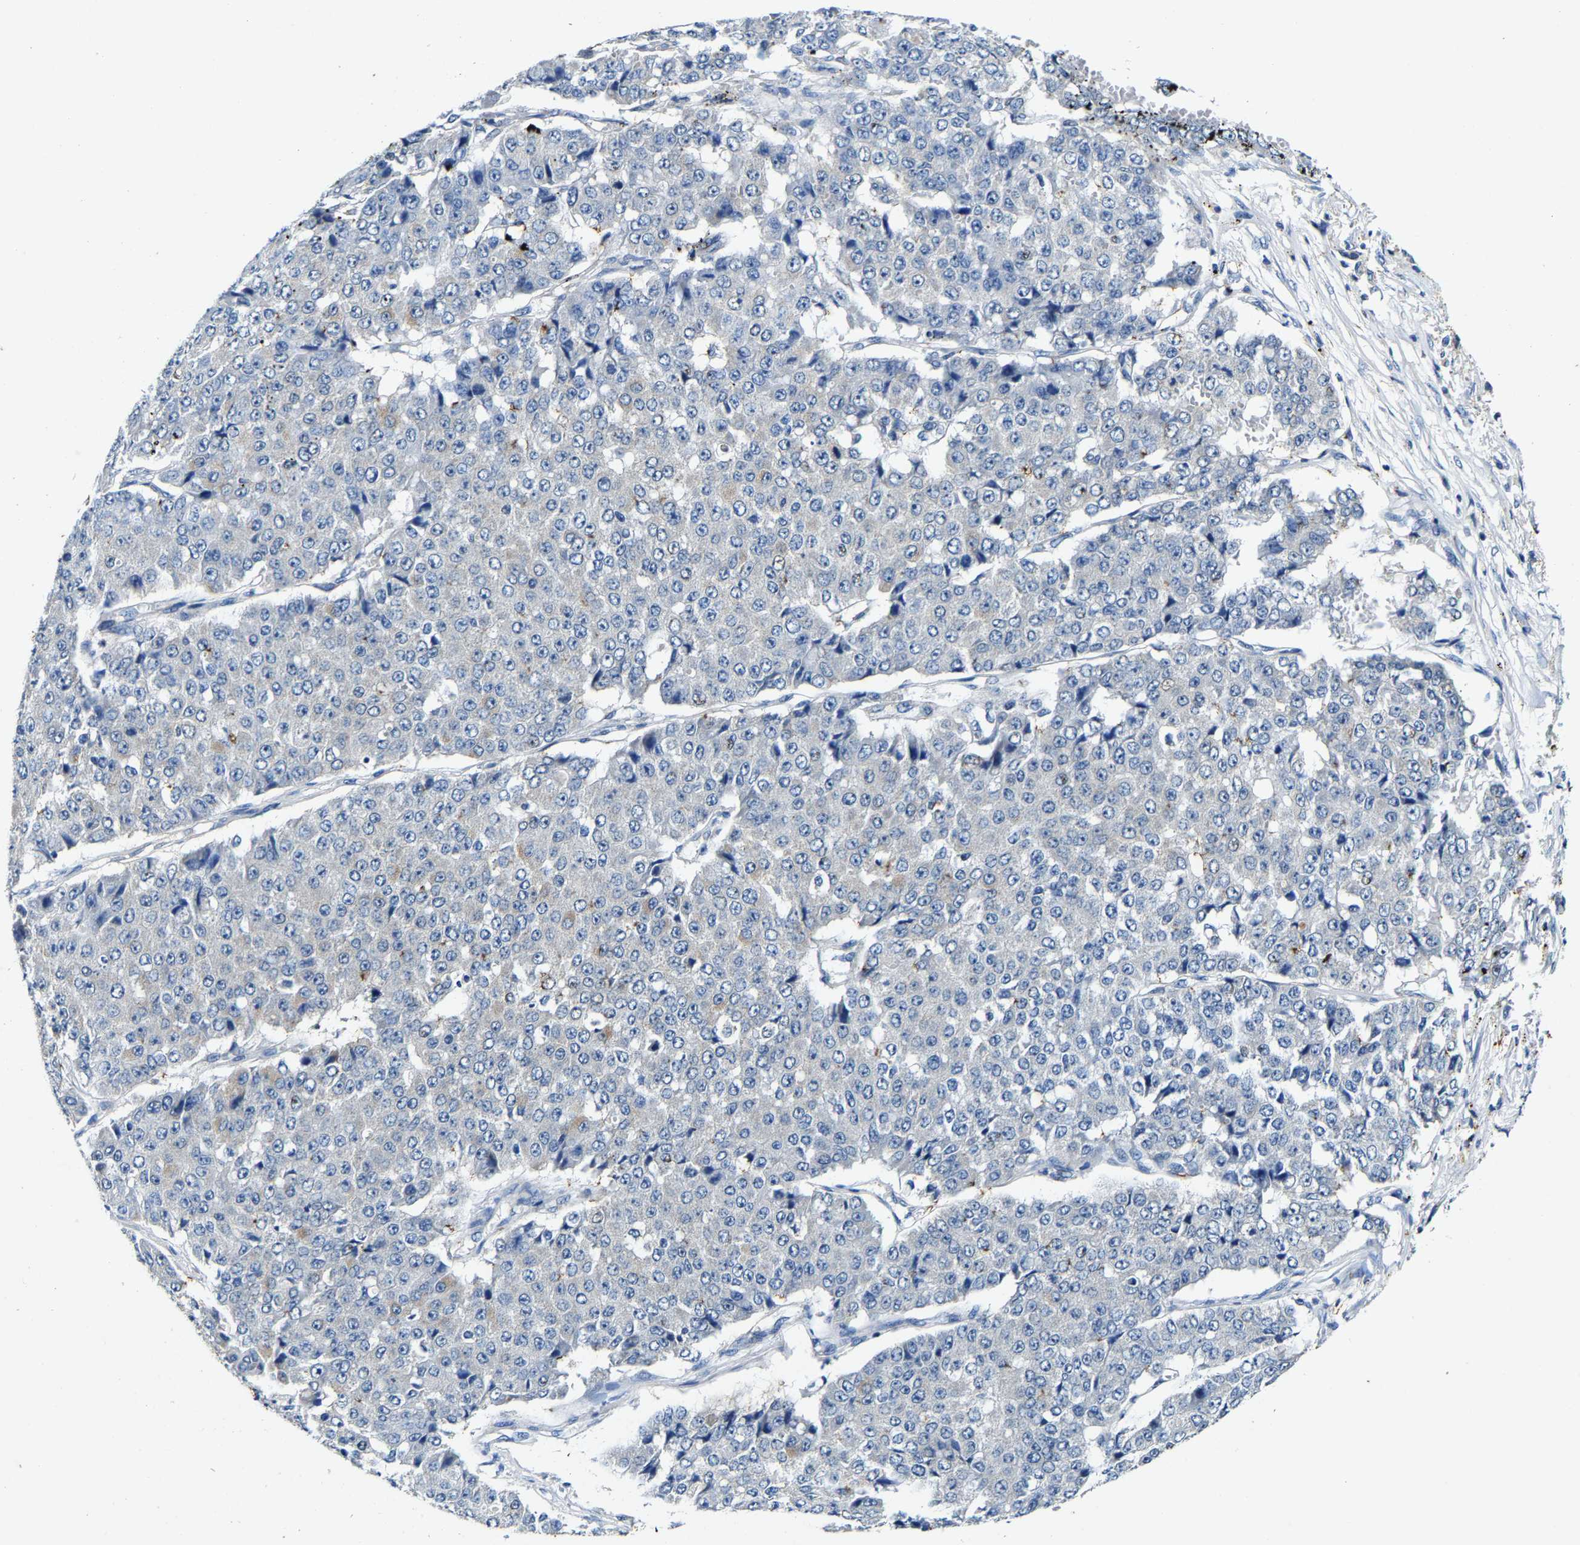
{"staining": {"intensity": "negative", "quantity": "none", "location": "none"}, "tissue": "pancreatic cancer", "cell_type": "Tumor cells", "image_type": "cancer", "snomed": [{"axis": "morphology", "description": "Adenocarcinoma, NOS"}, {"axis": "topography", "description": "Pancreas"}], "caption": "Pancreatic adenocarcinoma was stained to show a protein in brown. There is no significant positivity in tumor cells.", "gene": "SLC25A25", "patient": {"sex": "male", "age": 50}}